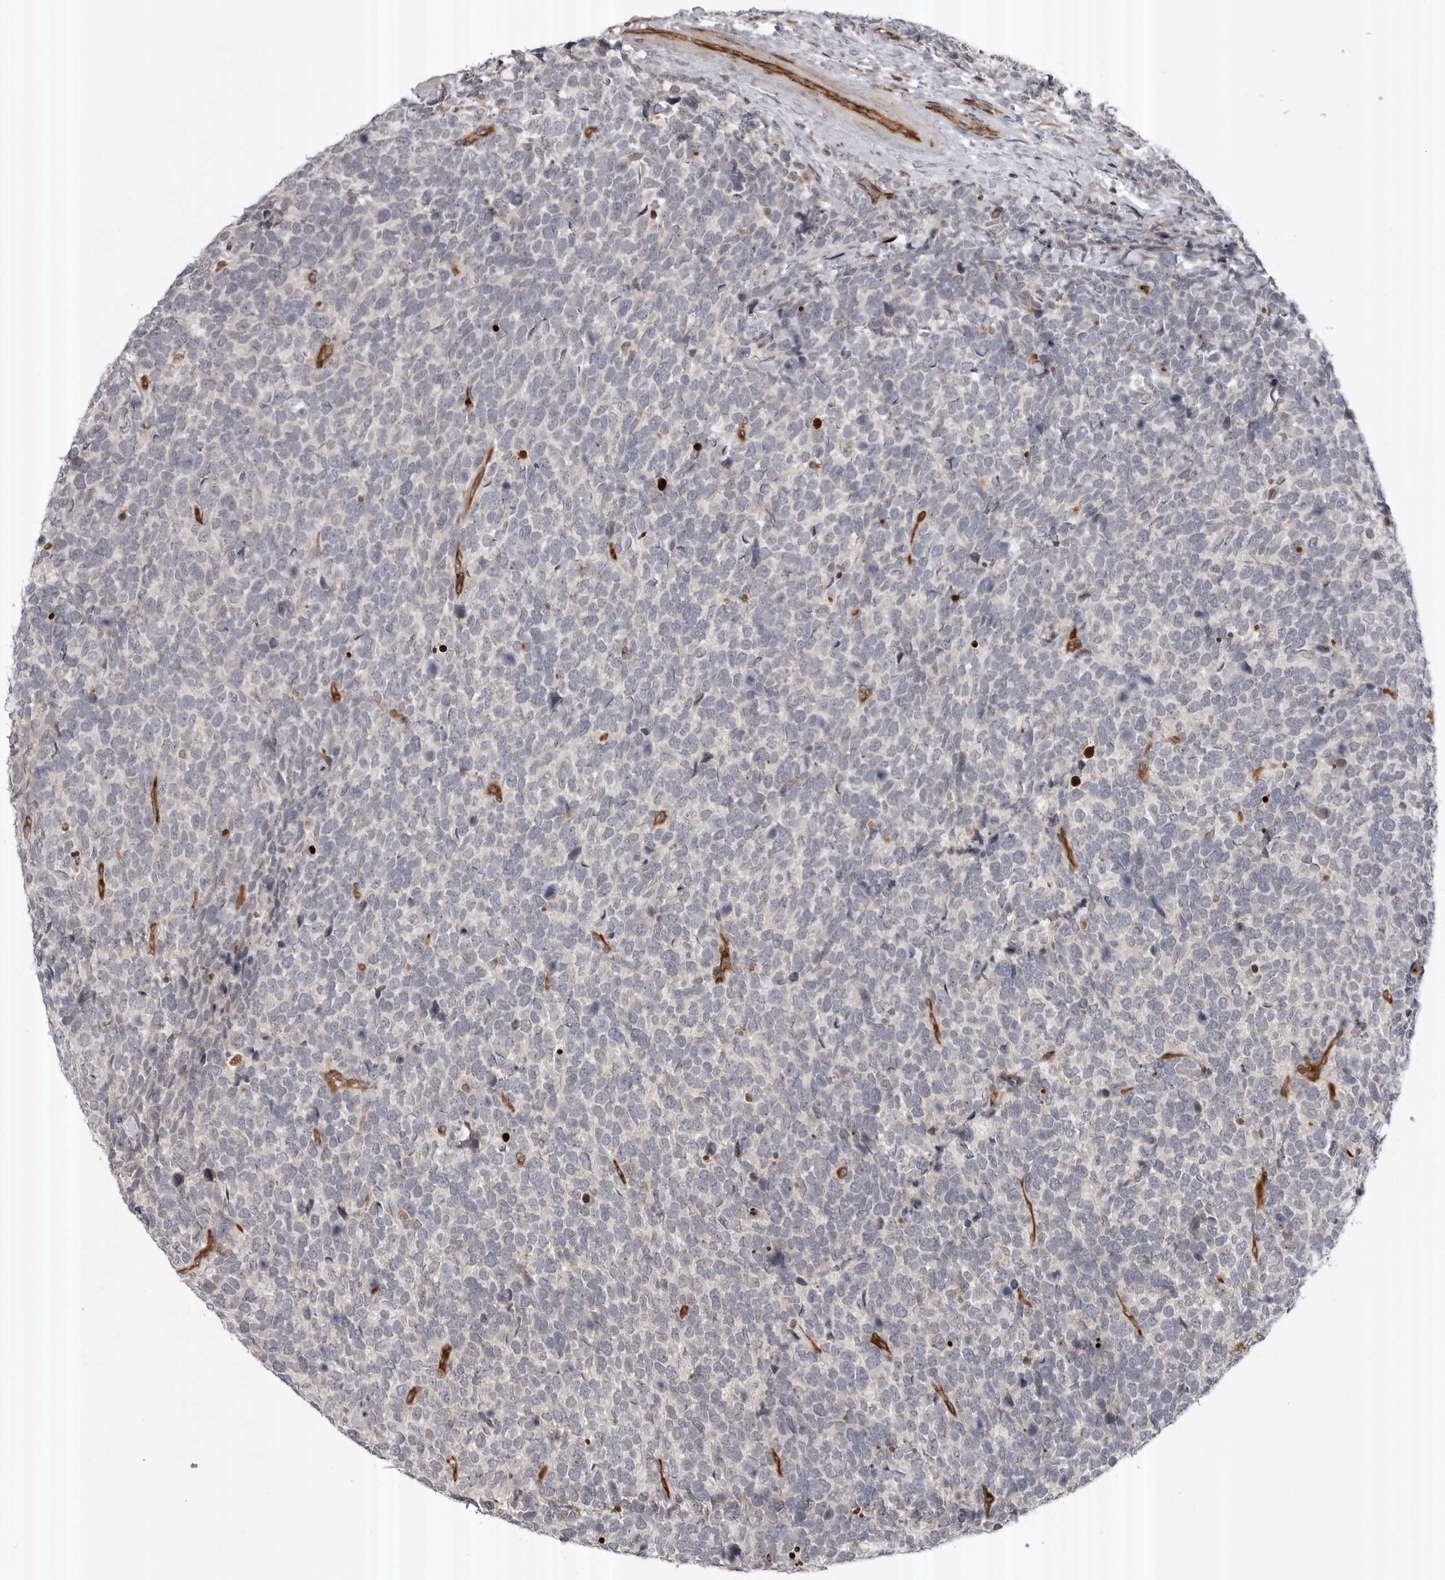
{"staining": {"intensity": "negative", "quantity": "none", "location": "none"}, "tissue": "urothelial cancer", "cell_type": "Tumor cells", "image_type": "cancer", "snomed": [{"axis": "morphology", "description": "Urothelial carcinoma, High grade"}, {"axis": "topography", "description": "Urinary bladder"}], "caption": "IHC of human urothelial cancer displays no expression in tumor cells. Brightfield microscopy of immunohistochemistry stained with DAB (3,3'-diaminobenzidine) (brown) and hematoxylin (blue), captured at high magnification.", "gene": "ABL1", "patient": {"sex": "female", "age": 82}}